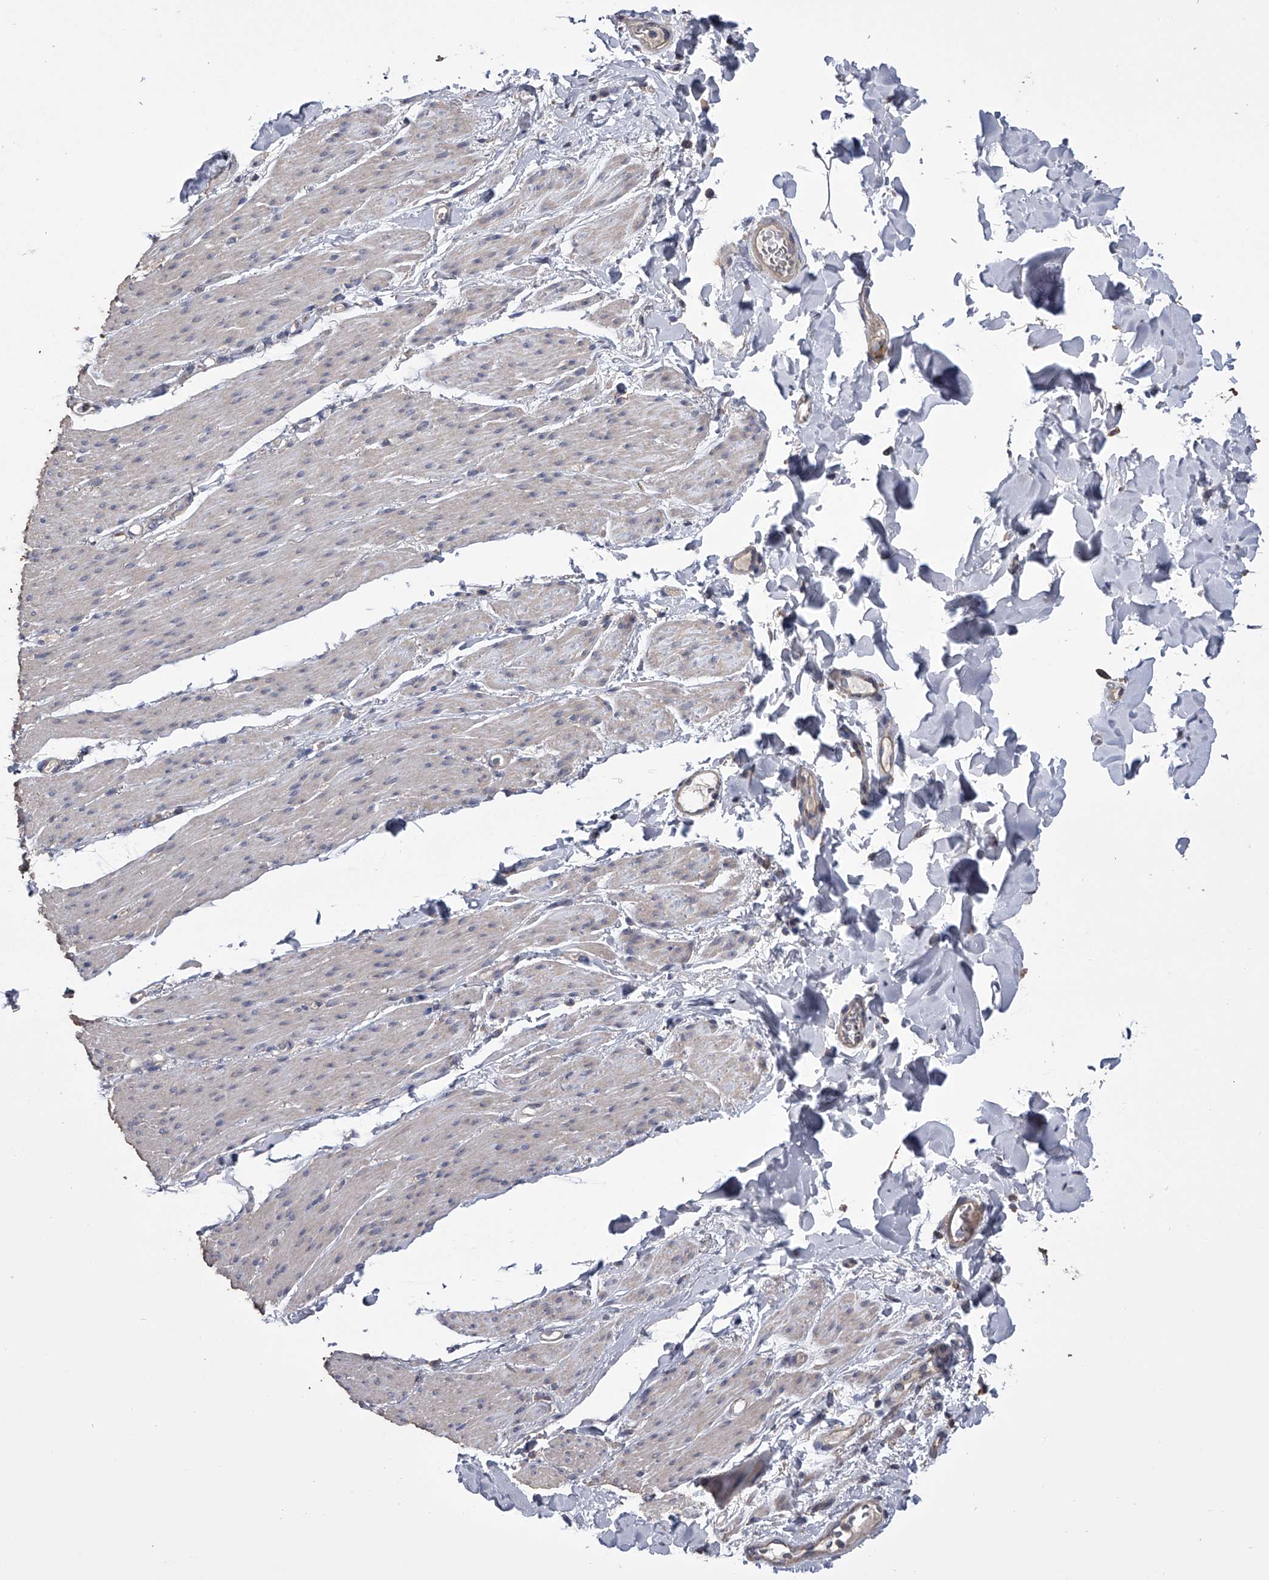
{"staining": {"intensity": "negative", "quantity": "none", "location": "none"}, "tissue": "smooth muscle", "cell_type": "Smooth muscle cells", "image_type": "normal", "snomed": [{"axis": "morphology", "description": "Normal tissue, NOS"}, {"axis": "topography", "description": "Colon"}, {"axis": "topography", "description": "Peripheral nerve tissue"}], "caption": "Smooth muscle was stained to show a protein in brown. There is no significant positivity in smooth muscle cells. (DAB (3,3'-diaminobenzidine) IHC visualized using brightfield microscopy, high magnification).", "gene": "ZNF343", "patient": {"sex": "female", "age": 61}}